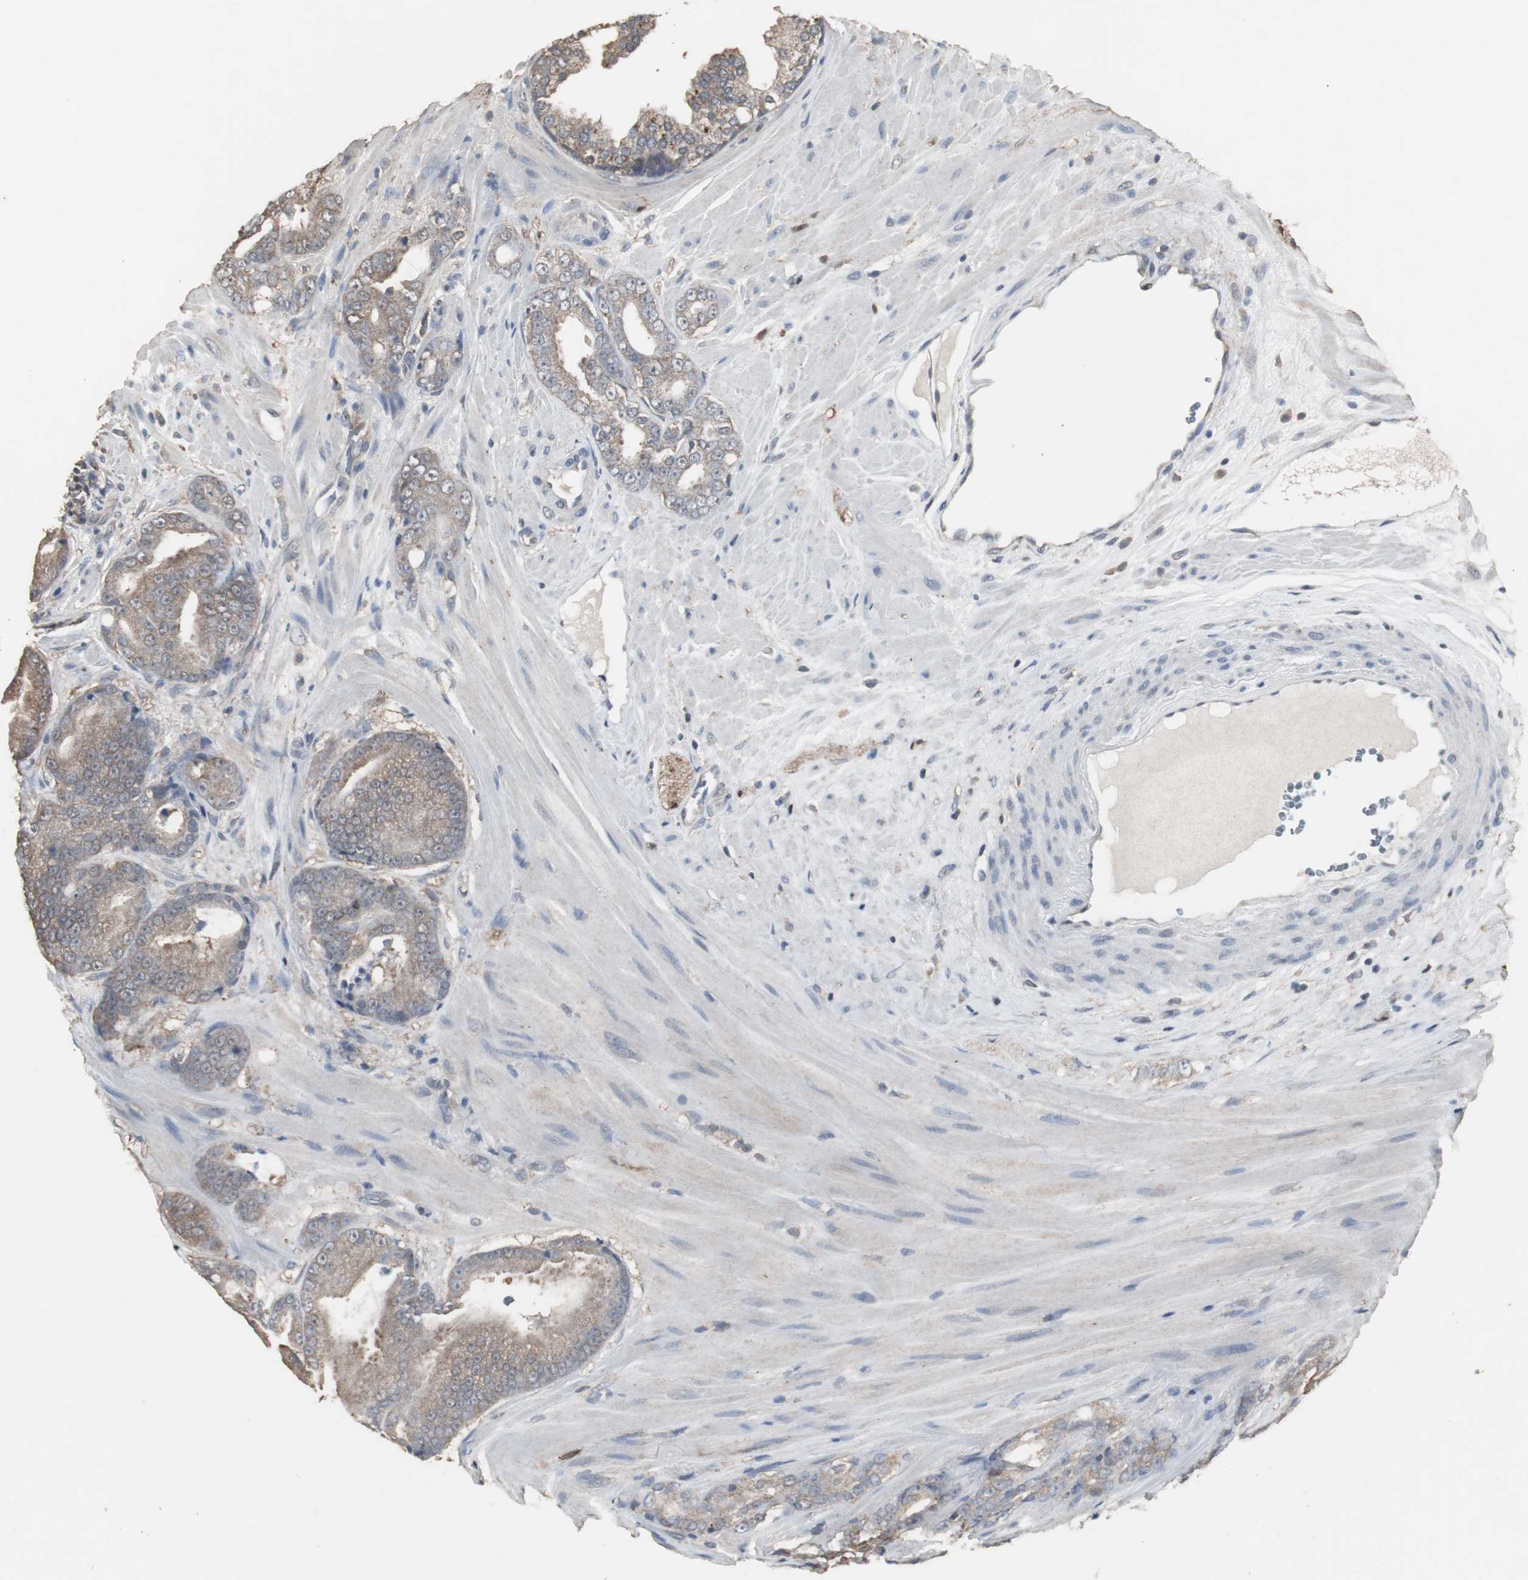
{"staining": {"intensity": "weak", "quantity": ">75%", "location": "cytoplasmic/membranous"}, "tissue": "prostate cancer", "cell_type": "Tumor cells", "image_type": "cancer", "snomed": [{"axis": "morphology", "description": "Adenocarcinoma, Low grade"}, {"axis": "topography", "description": "Prostate"}], "caption": "A low amount of weak cytoplasmic/membranous staining is present in approximately >75% of tumor cells in prostate cancer tissue.", "gene": "HPRT1", "patient": {"sex": "male", "age": 58}}